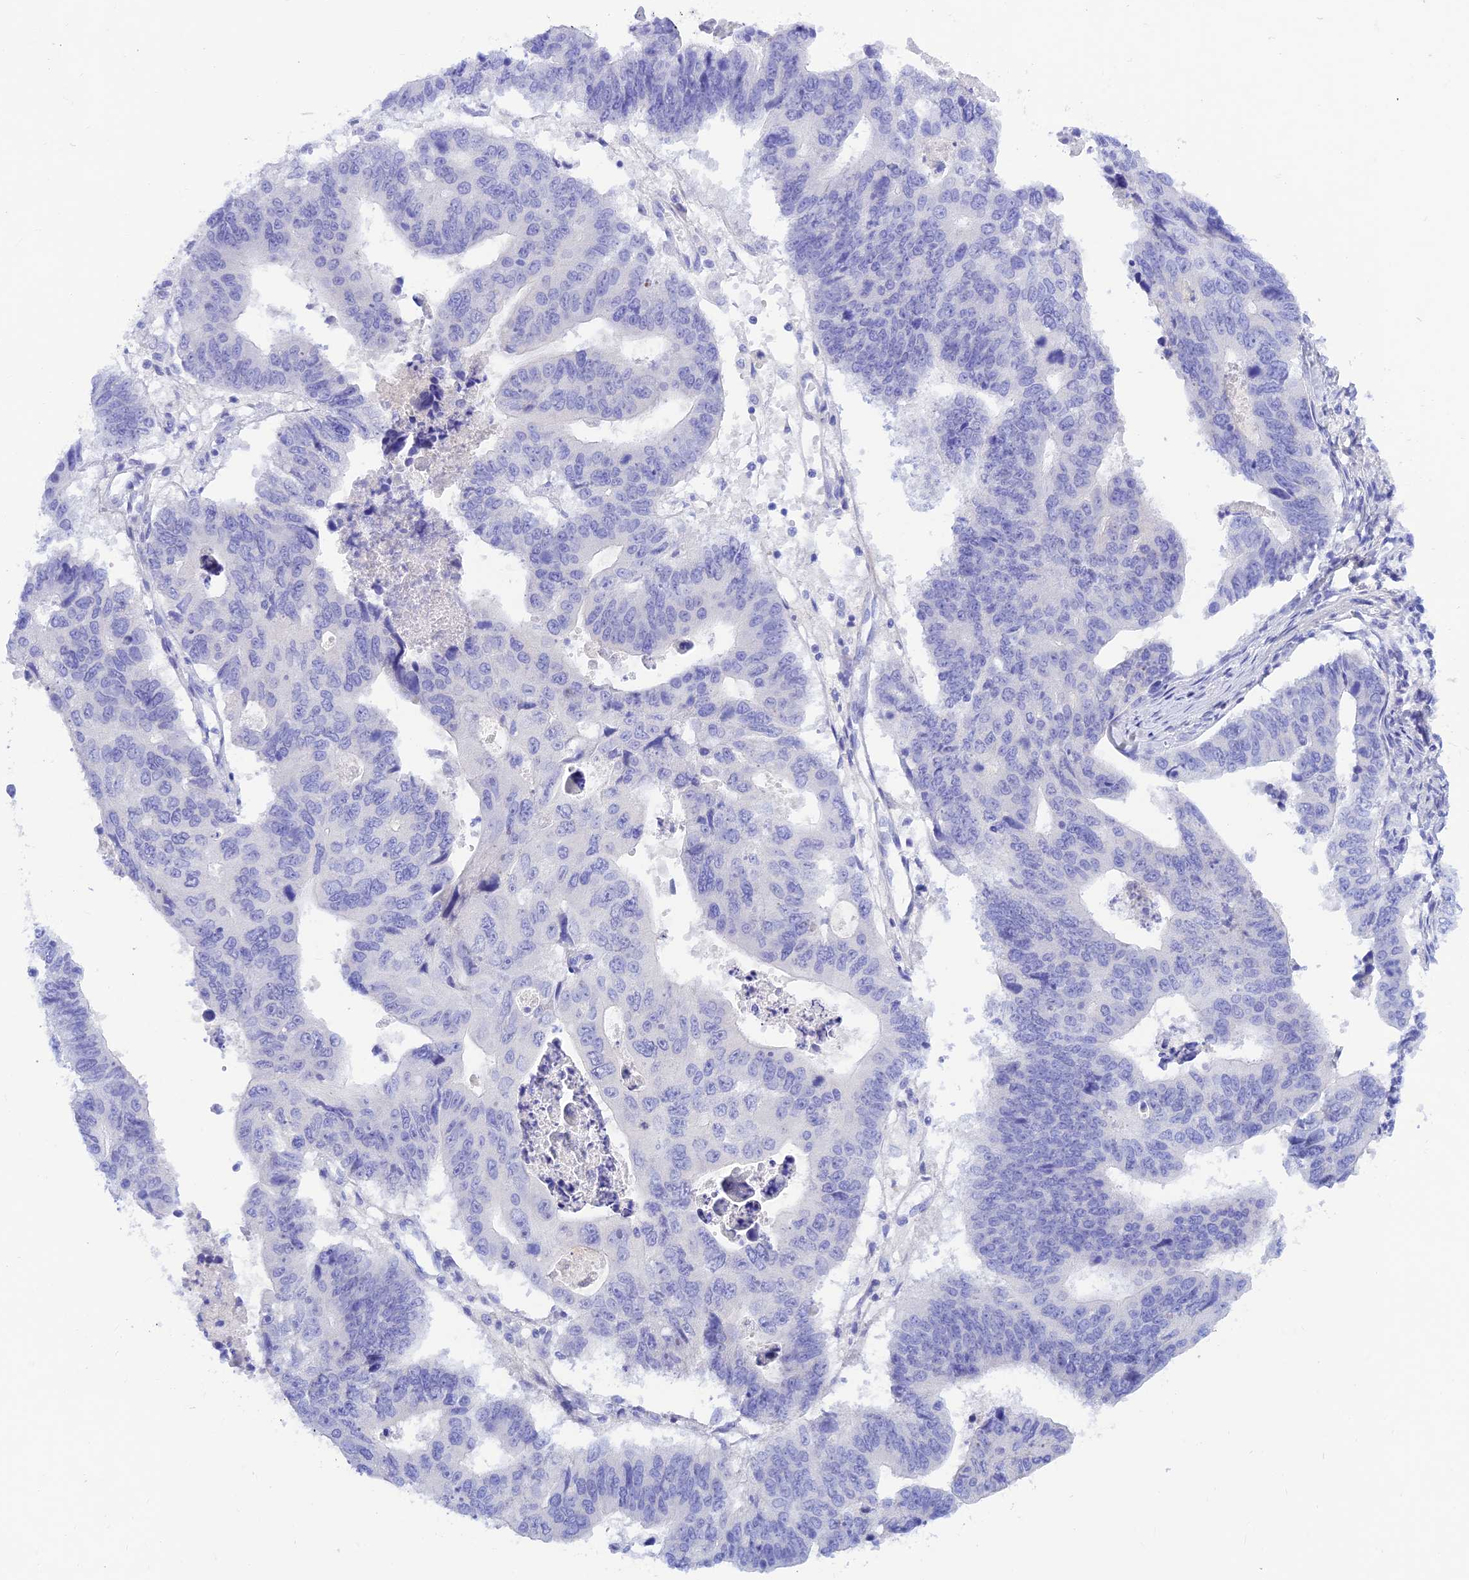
{"staining": {"intensity": "negative", "quantity": "none", "location": "none"}, "tissue": "stomach cancer", "cell_type": "Tumor cells", "image_type": "cancer", "snomed": [{"axis": "morphology", "description": "Adenocarcinoma, NOS"}, {"axis": "topography", "description": "Stomach"}], "caption": "DAB (3,3'-diaminobenzidine) immunohistochemical staining of human adenocarcinoma (stomach) demonstrates no significant expression in tumor cells.", "gene": "PRNP", "patient": {"sex": "male", "age": 59}}